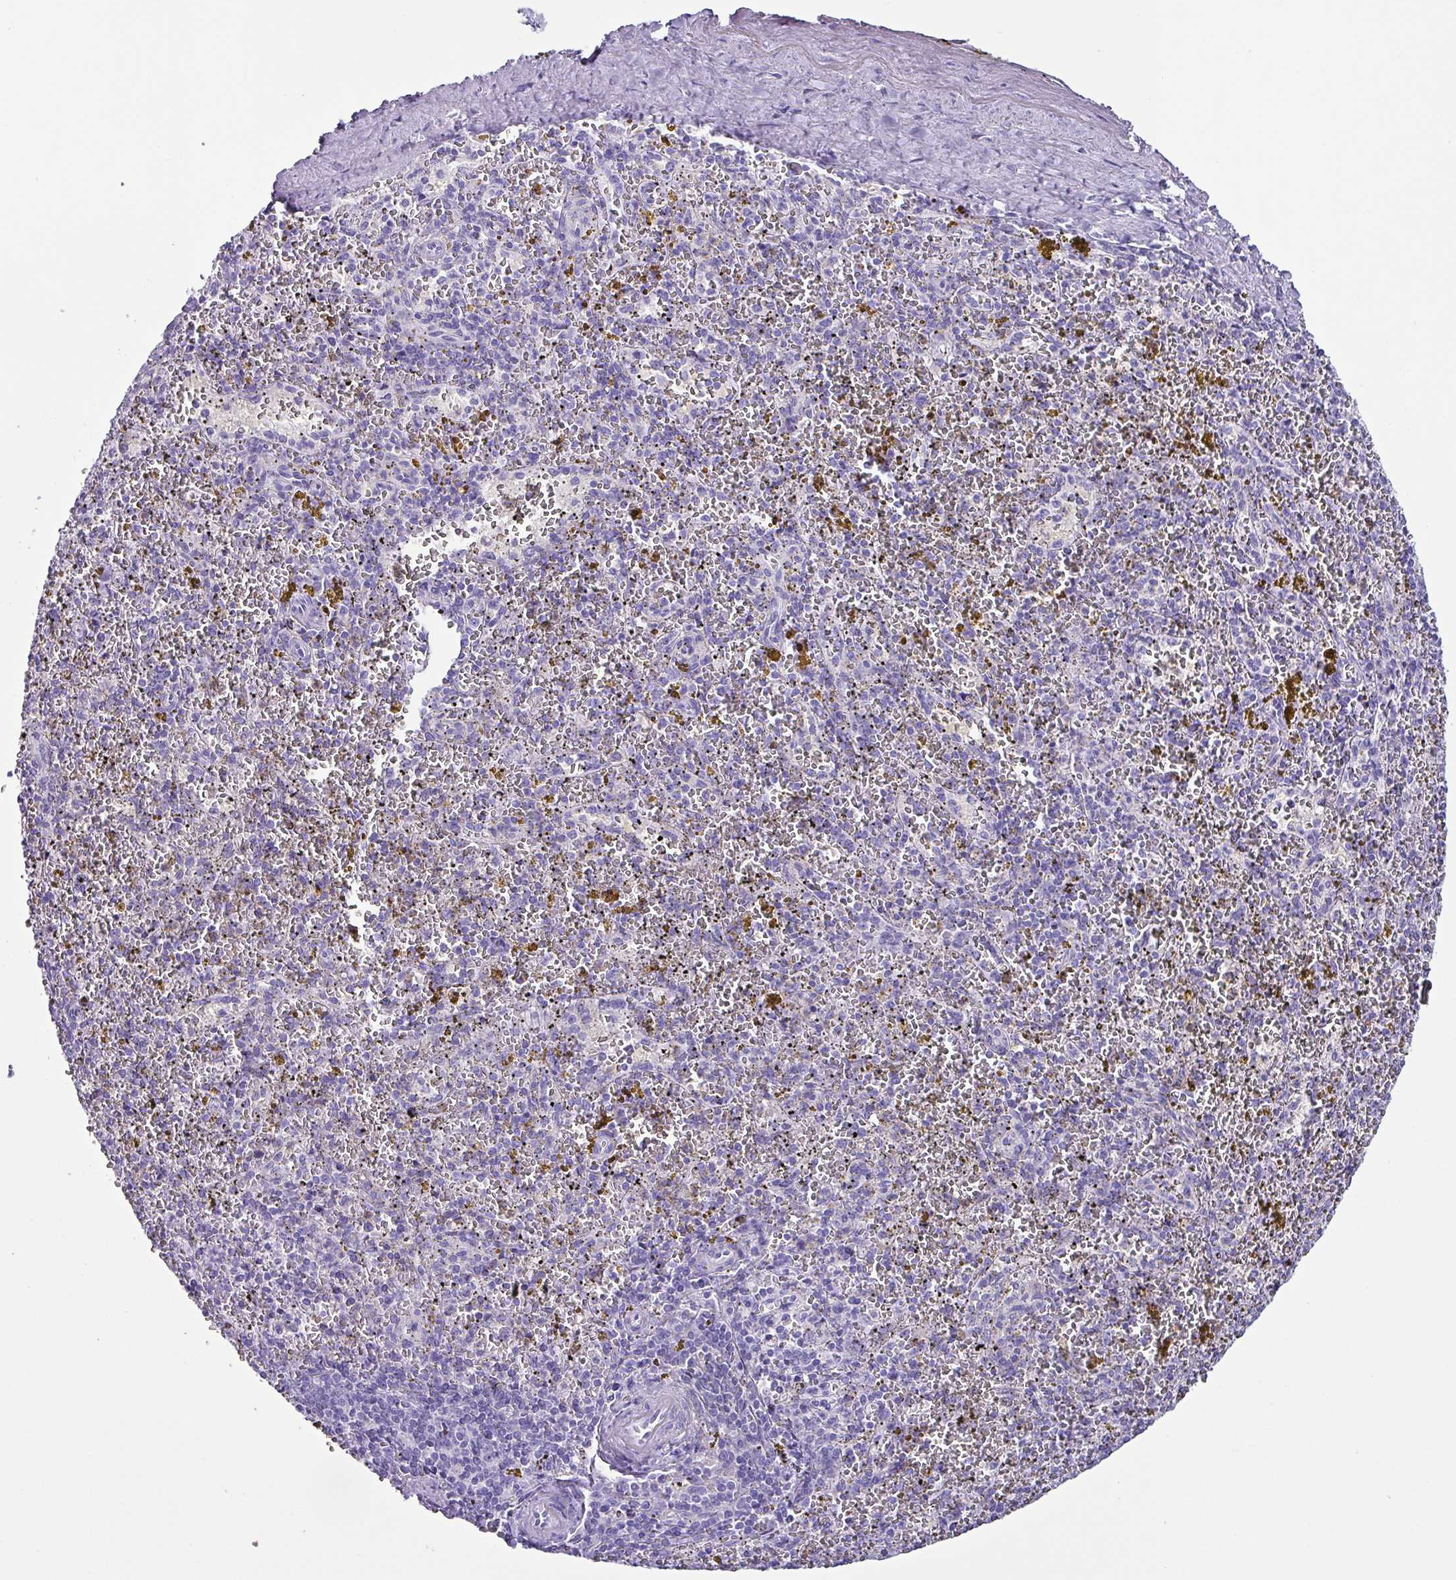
{"staining": {"intensity": "negative", "quantity": "none", "location": "none"}, "tissue": "spleen", "cell_type": "Cells in red pulp", "image_type": "normal", "snomed": [{"axis": "morphology", "description": "Normal tissue, NOS"}, {"axis": "topography", "description": "Spleen"}], "caption": "This is a histopathology image of immunohistochemistry (IHC) staining of normal spleen, which shows no staining in cells in red pulp.", "gene": "KRT6A", "patient": {"sex": "male", "age": 57}}